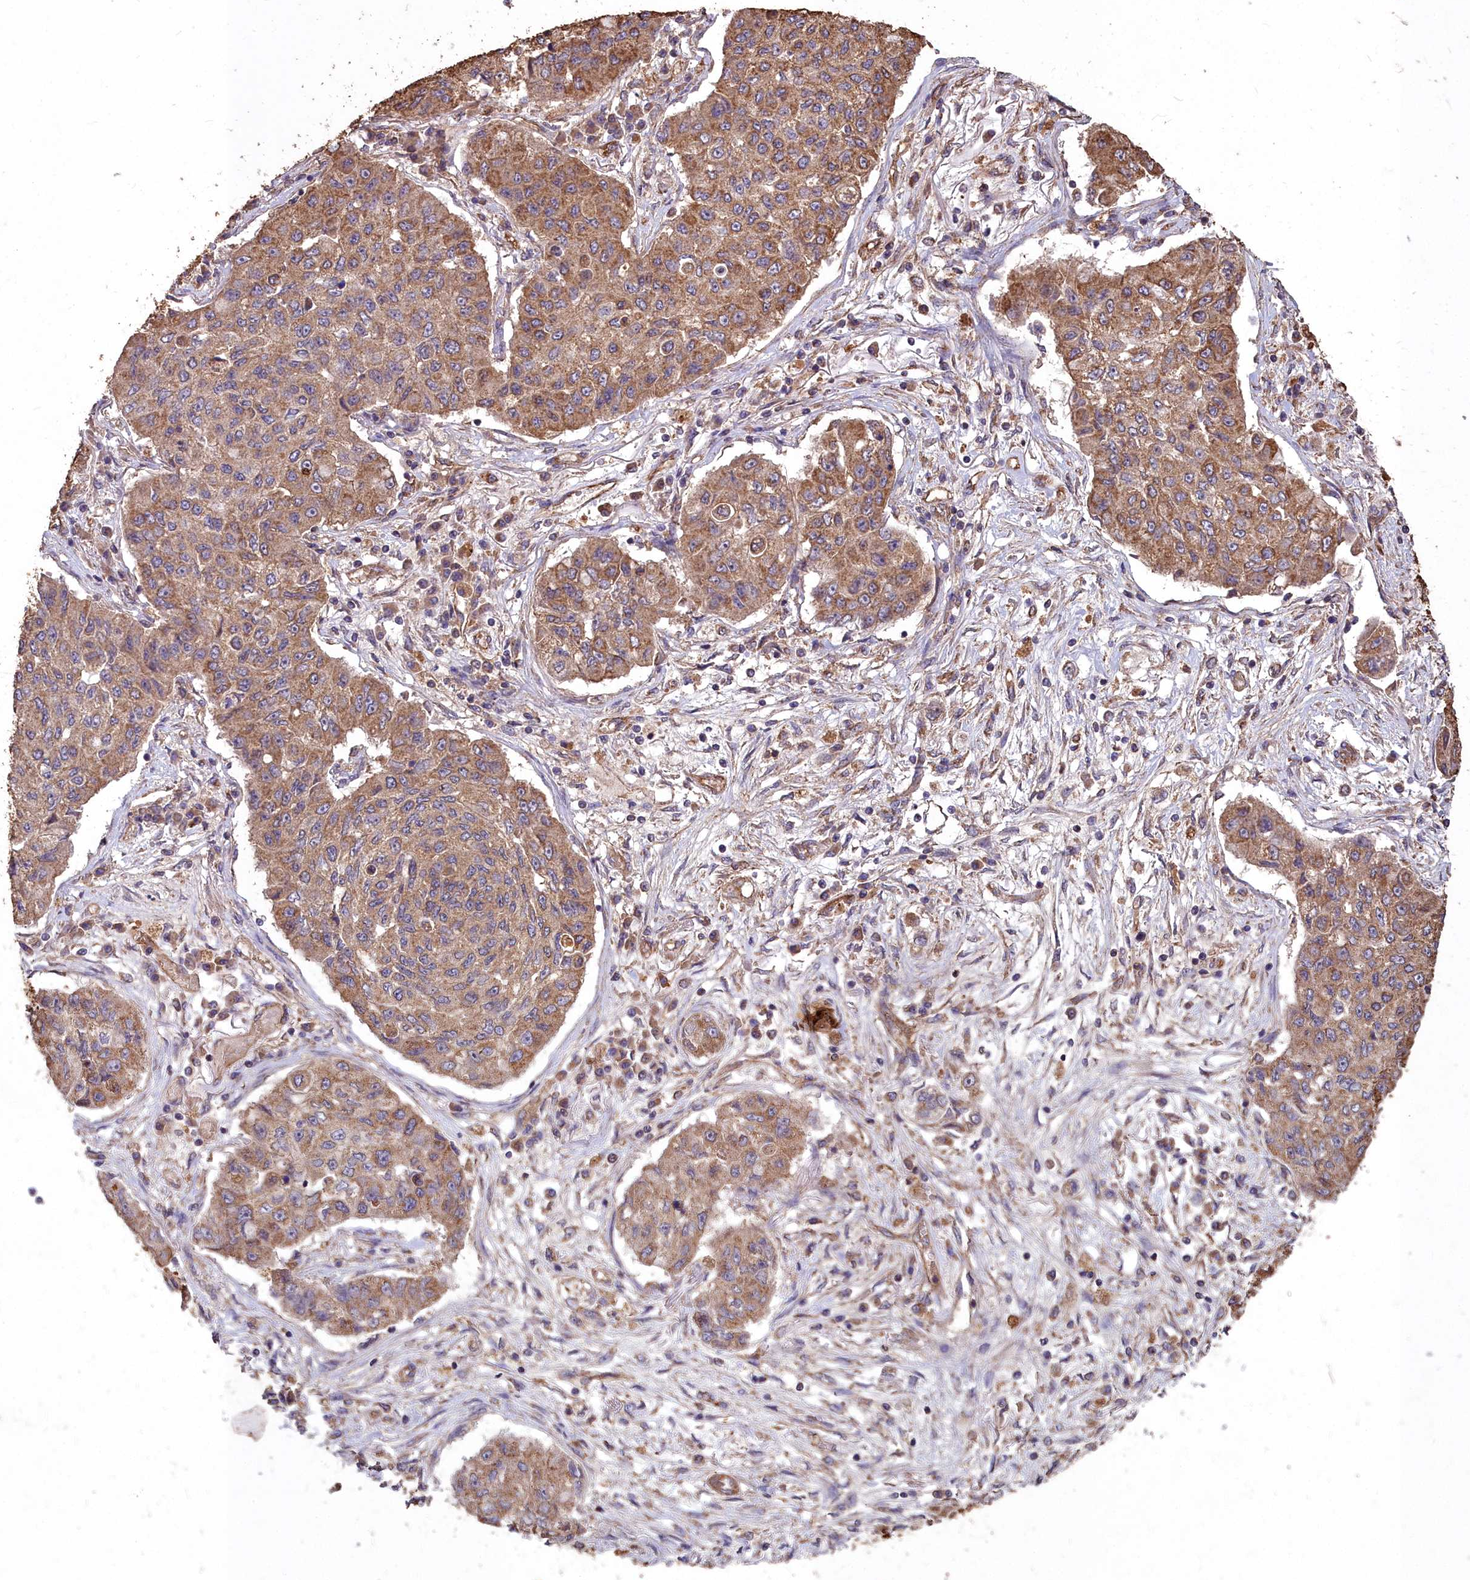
{"staining": {"intensity": "moderate", "quantity": ">75%", "location": "cytoplasmic/membranous"}, "tissue": "lung cancer", "cell_type": "Tumor cells", "image_type": "cancer", "snomed": [{"axis": "morphology", "description": "Squamous cell carcinoma, NOS"}, {"axis": "topography", "description": "Lung"}], "caption": "The immunohistochemical stain labels moderate cytoplasmic/membranous positivity in tumor cells of squamous cell carcinoma (lung) tissue.", "gene": "CEMIP2", "patient": {"sex": "male", "age": 74}}